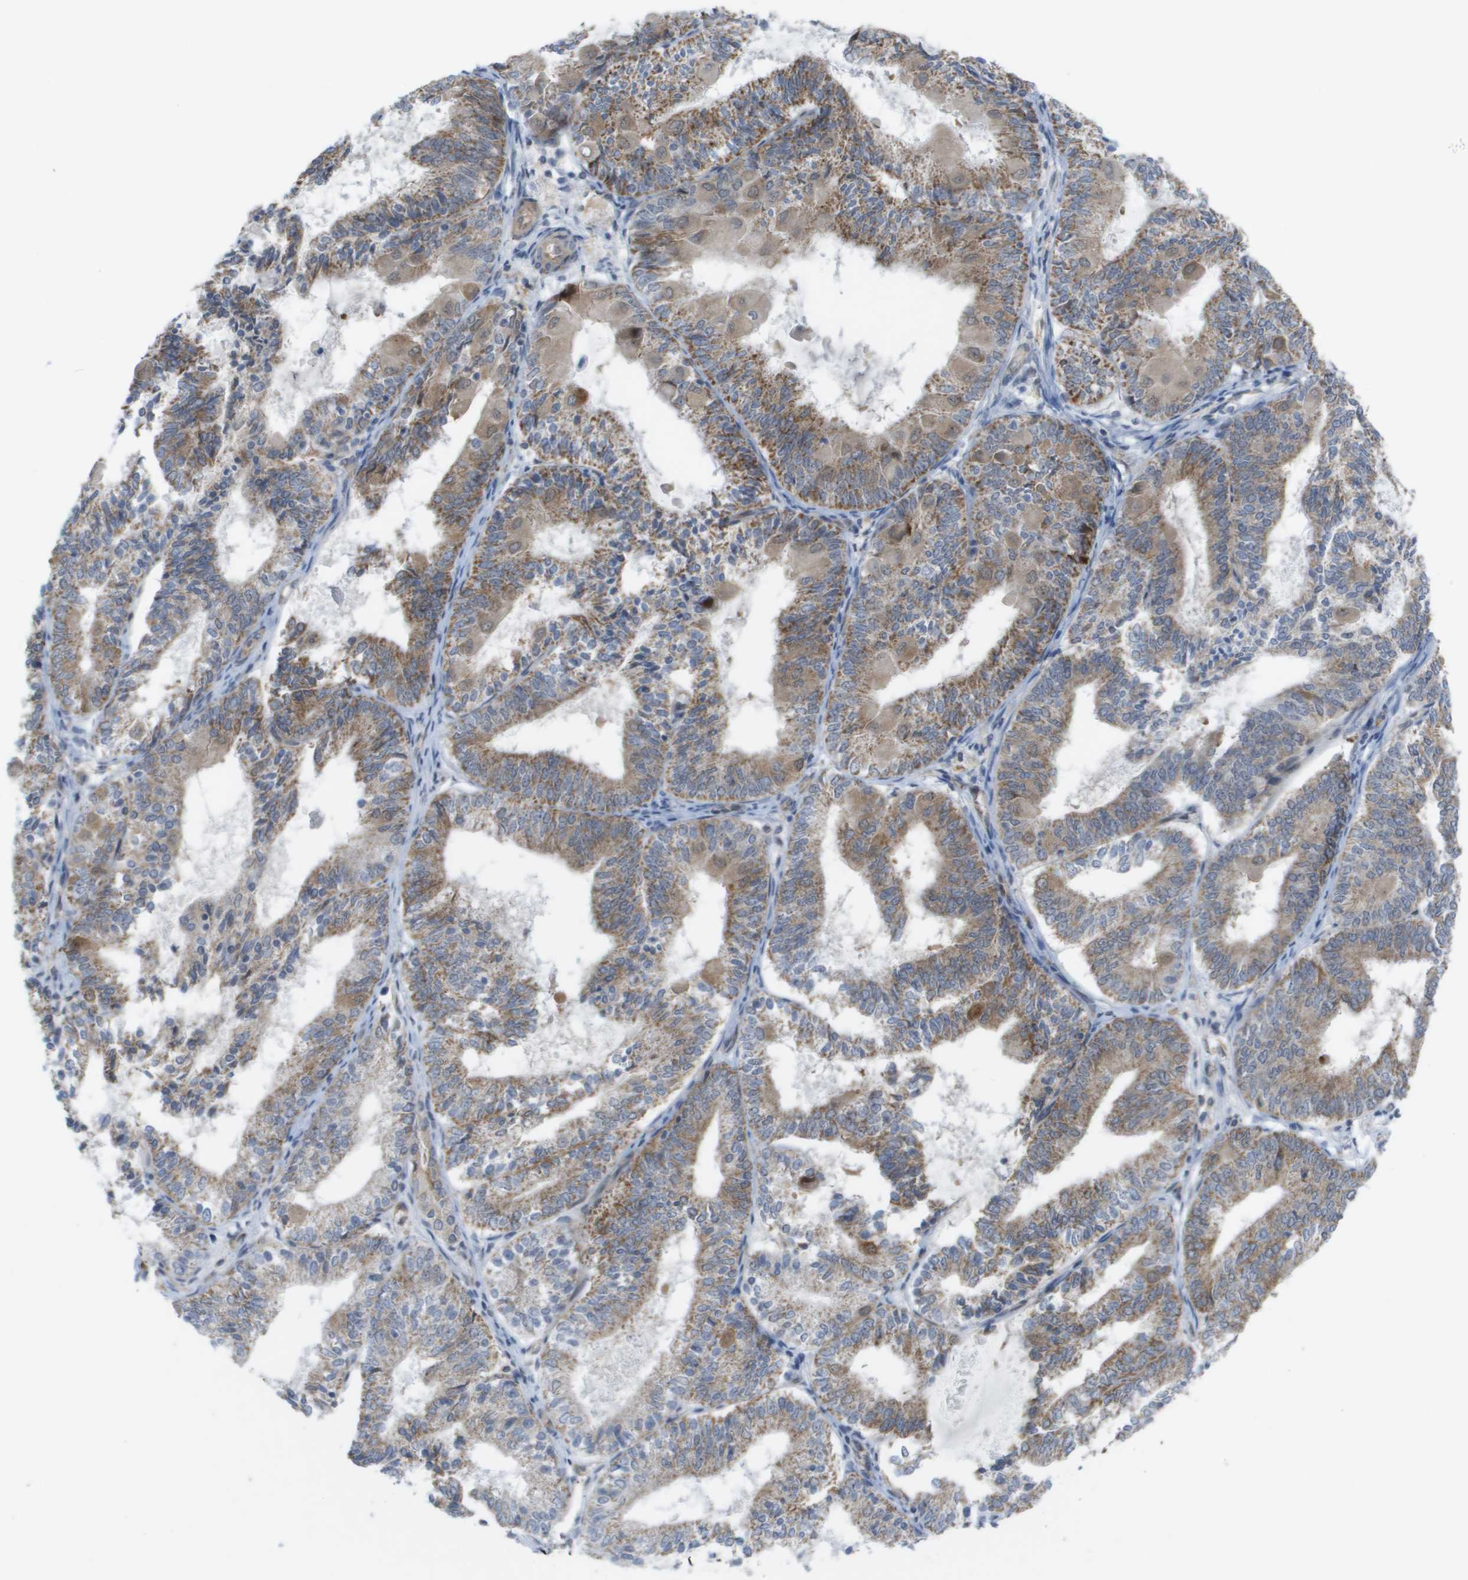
{"staining": {"intensity": "moderate", "quantity": ">75%", "location": "cytoplasmic/membranous"}, "tissue": "endometrial cancer", "cell_type": "Tumor cells", "image_type": "cancer", "snomed": [{"axis": "morphology", "description": "Adenocarcinoma, NOS"}, {"axis": "topography", "description": "Endometrium"}], "caption": "Moderate cytoplasmic/membranous positivity is present in approximately >75% of tumor cells in endometrial cancer (adenocarcinoma).", "gene": "MTARC2", "patient": {"sex": "female", "age": 81}}